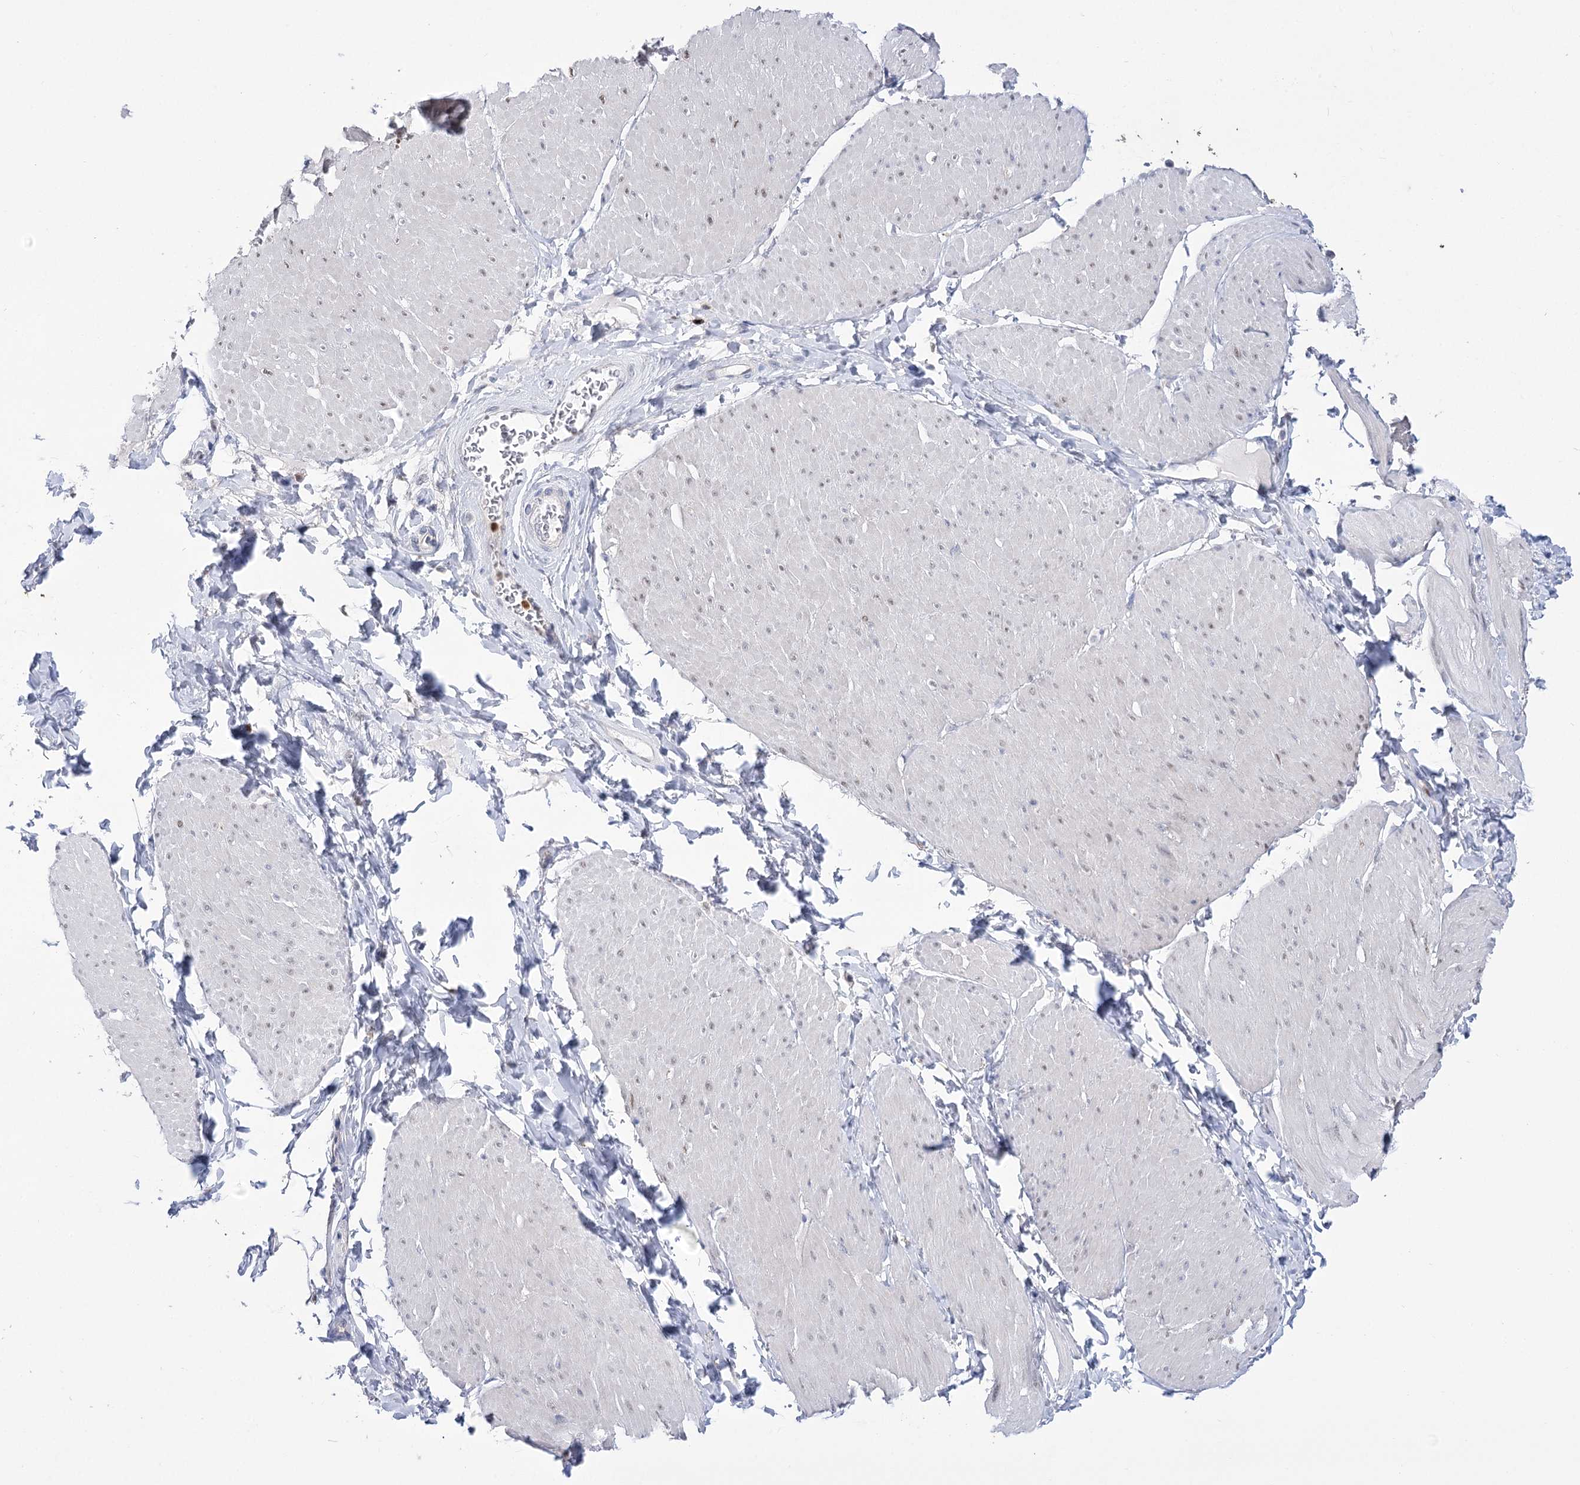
{"staining": {"intensity": "negative", "quantity": "none", "location": "none"}, "tissue": "smooth muscle", "cell_type": "Smooth muscle cells", "image_type": "normal", "snomed": [{"axis": "morphology", "description": "Urothelial carcinoma, High grade"}, {"axis": "topography", "description": "Urinary bladder"}], "caption": "Immunohistochemistry image of normal smooth muscle stained for a protein (brown), which reveals no staining in smooth muscle cells. (Brightfield microscopy of DAB (3,3'-diaminobenzidine) immunohistochemistry (IHC) at high magnification).", "gene": "SIAE", "patient": {"sex": "male", "age": 46}}